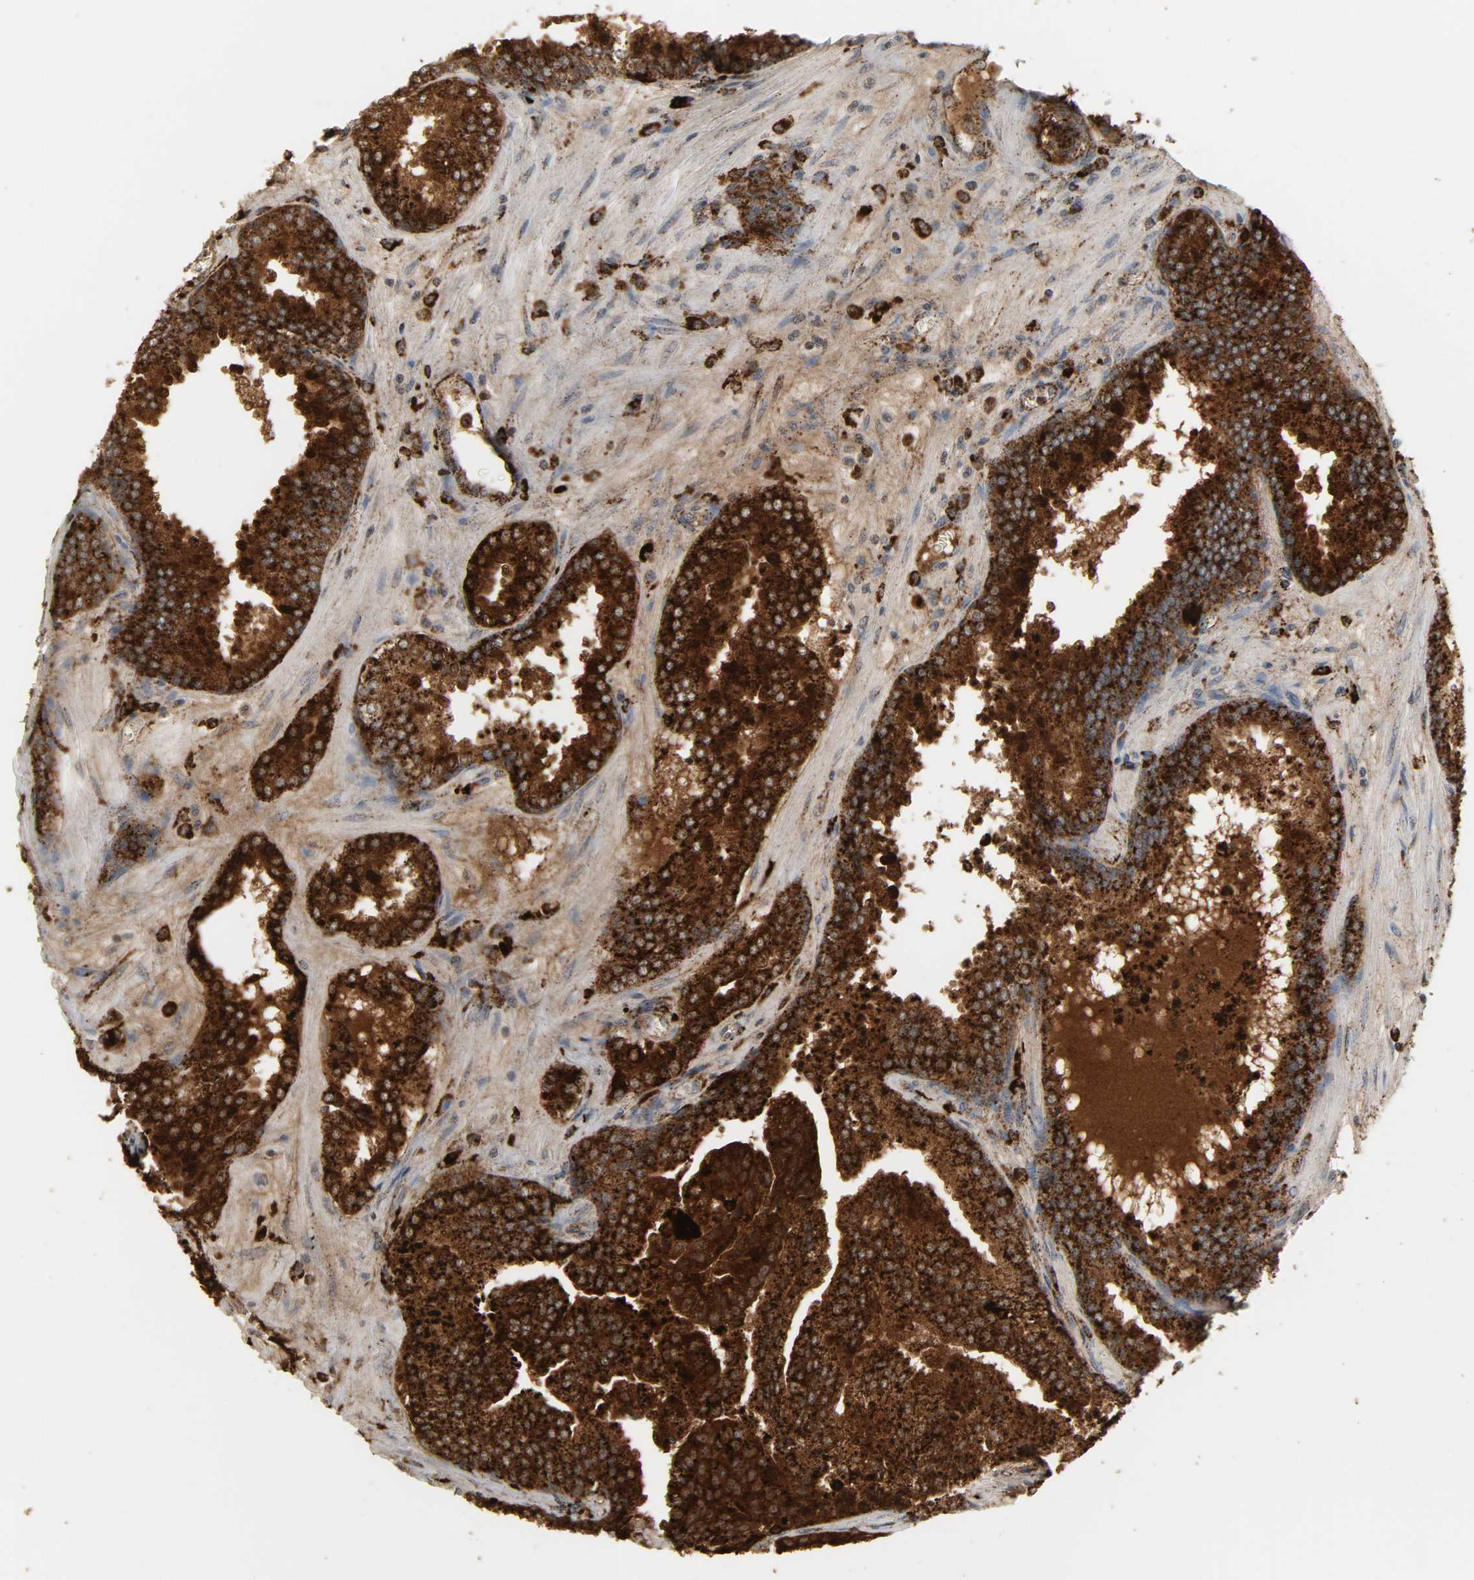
{"staining": {"intensity": "strong", "quantity": ">75%", "location": "cytoplasmic/membranous"}, "tissue": "prostate cancer", "cell_type": "Tumor cells", "image_type": "cancer", "snomed": [{"axis": "morphology", "description": "Adenocarcinoma, Low grade"}, {"axis": "topography", "description": "Prostate"}], "caption": "Brown immunohistochemical staining in low-grade adenocarcinoma (prostate) shows strong cytoplasmic/membranous expression in approximately >75% of tumor cells. Nuclei are stained in blue.", "gene": "PSAP", "patient": {"sex": "male", "age": 60}}